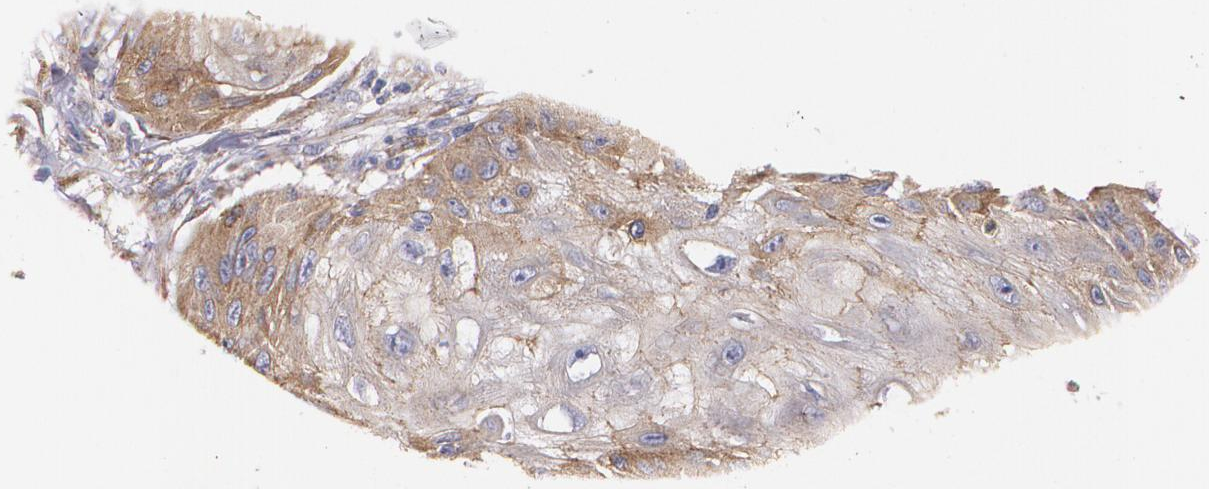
{"staining": {"intensity": "moderate", "quantity": ">75%", "location": "cytoplasmic/membranous"}, "tissue": "skin cancer", "cell_type": "Tumor cells", "image_type": "cancer", "snomed": [{"axis": "morphology", "description": "Squamous cell carcinoma, NOS"}, {"axis": "topography", "description": "Skin"}], "caption": "A micrograph showing moderate cytoplasmic/membranous staining in approximately >75% of tumor cells in skin squamous cell carcinoma, as visualized by brown immunohistochemical staining.", "gene": "TJP1", "patient": {"sex": "female", "age": 88}}